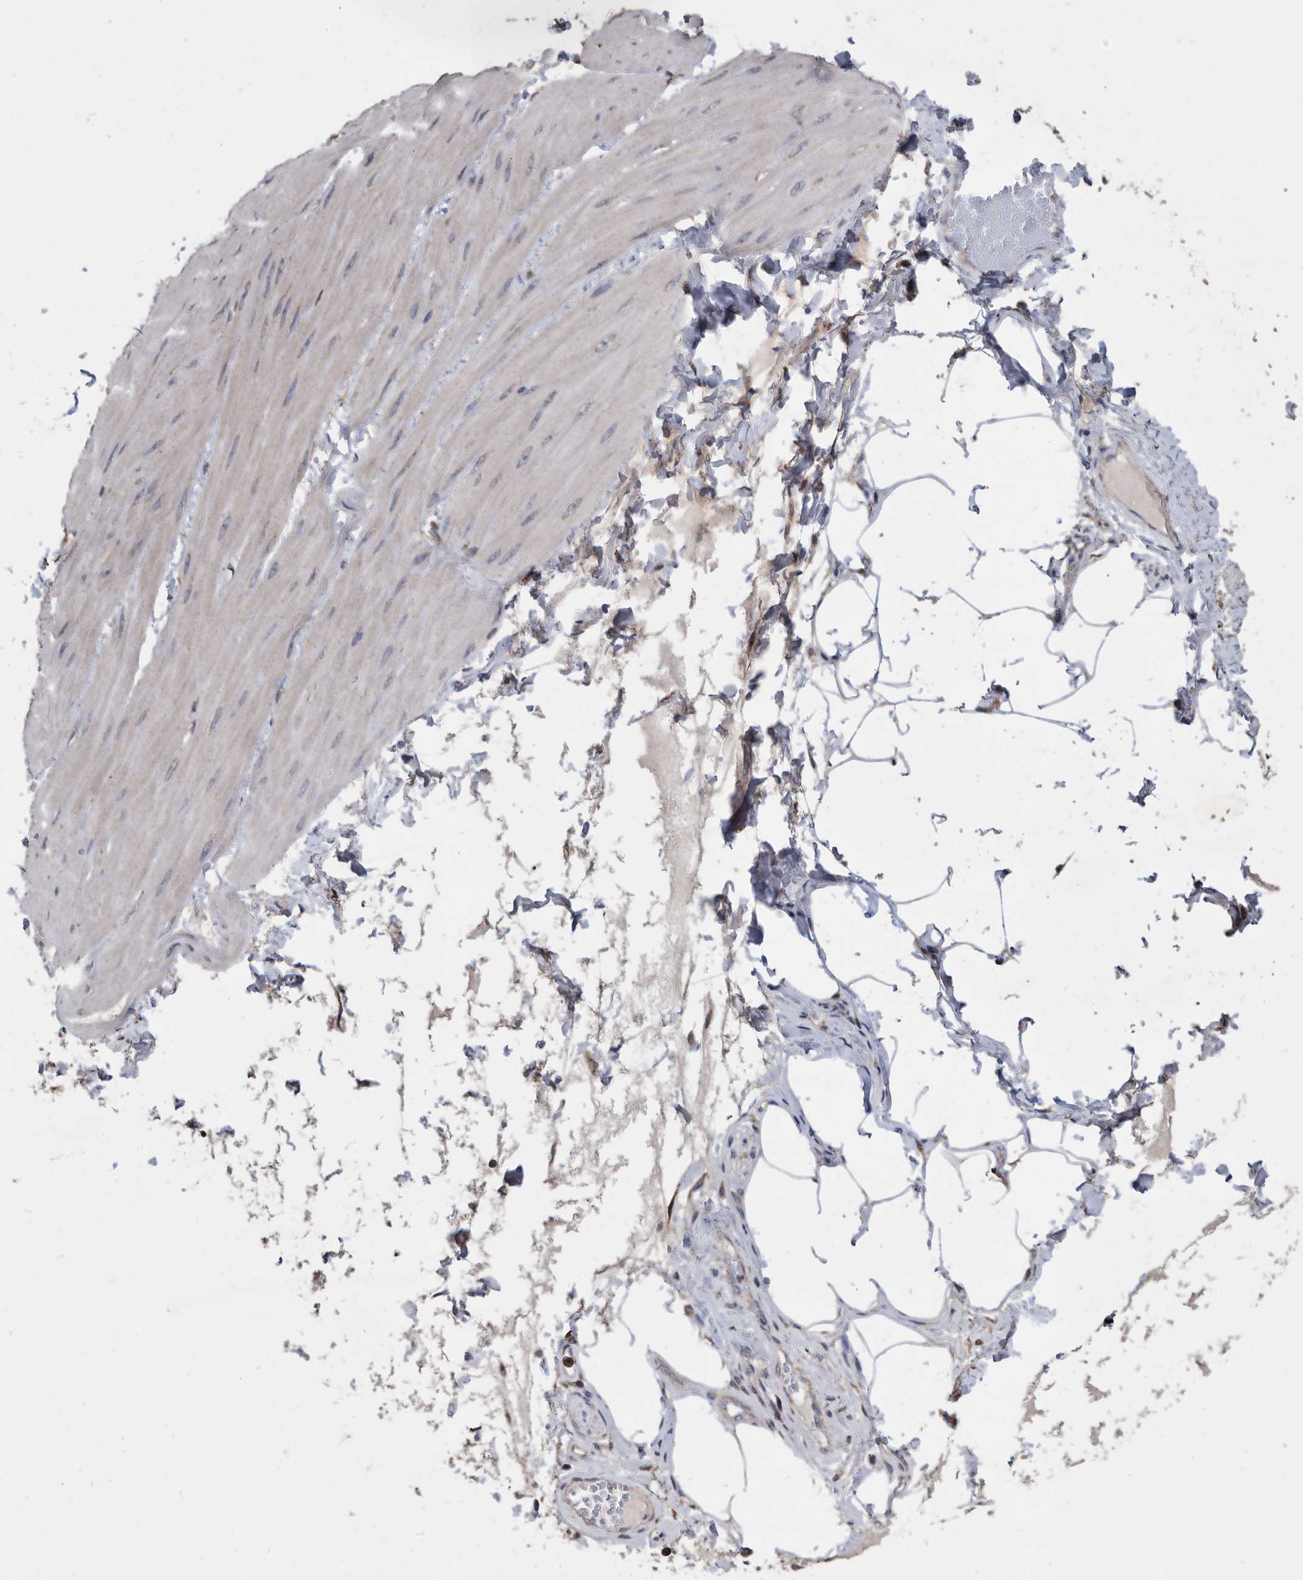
{"staining": {"intensity": "negative", "quantity": "none", "location": "none"}, "tissue": "smooth muscle", "cell_type": "Smooth muscle cells", "image_type": "normal", "snomed": [{"axis": "morphology", "description": "Urothelial carcinoma, High grade"}, {"axis": "topography", "description": "Urinary bladder"}], "caption": "Immunohistochemistry photomicrograph of benign human smooth muscle stained for a protein (brown), which demonstrates no expression in smooth muscle cells.", "gene": "NRBP1", "patient": {"sex": "male", "age": 46}}